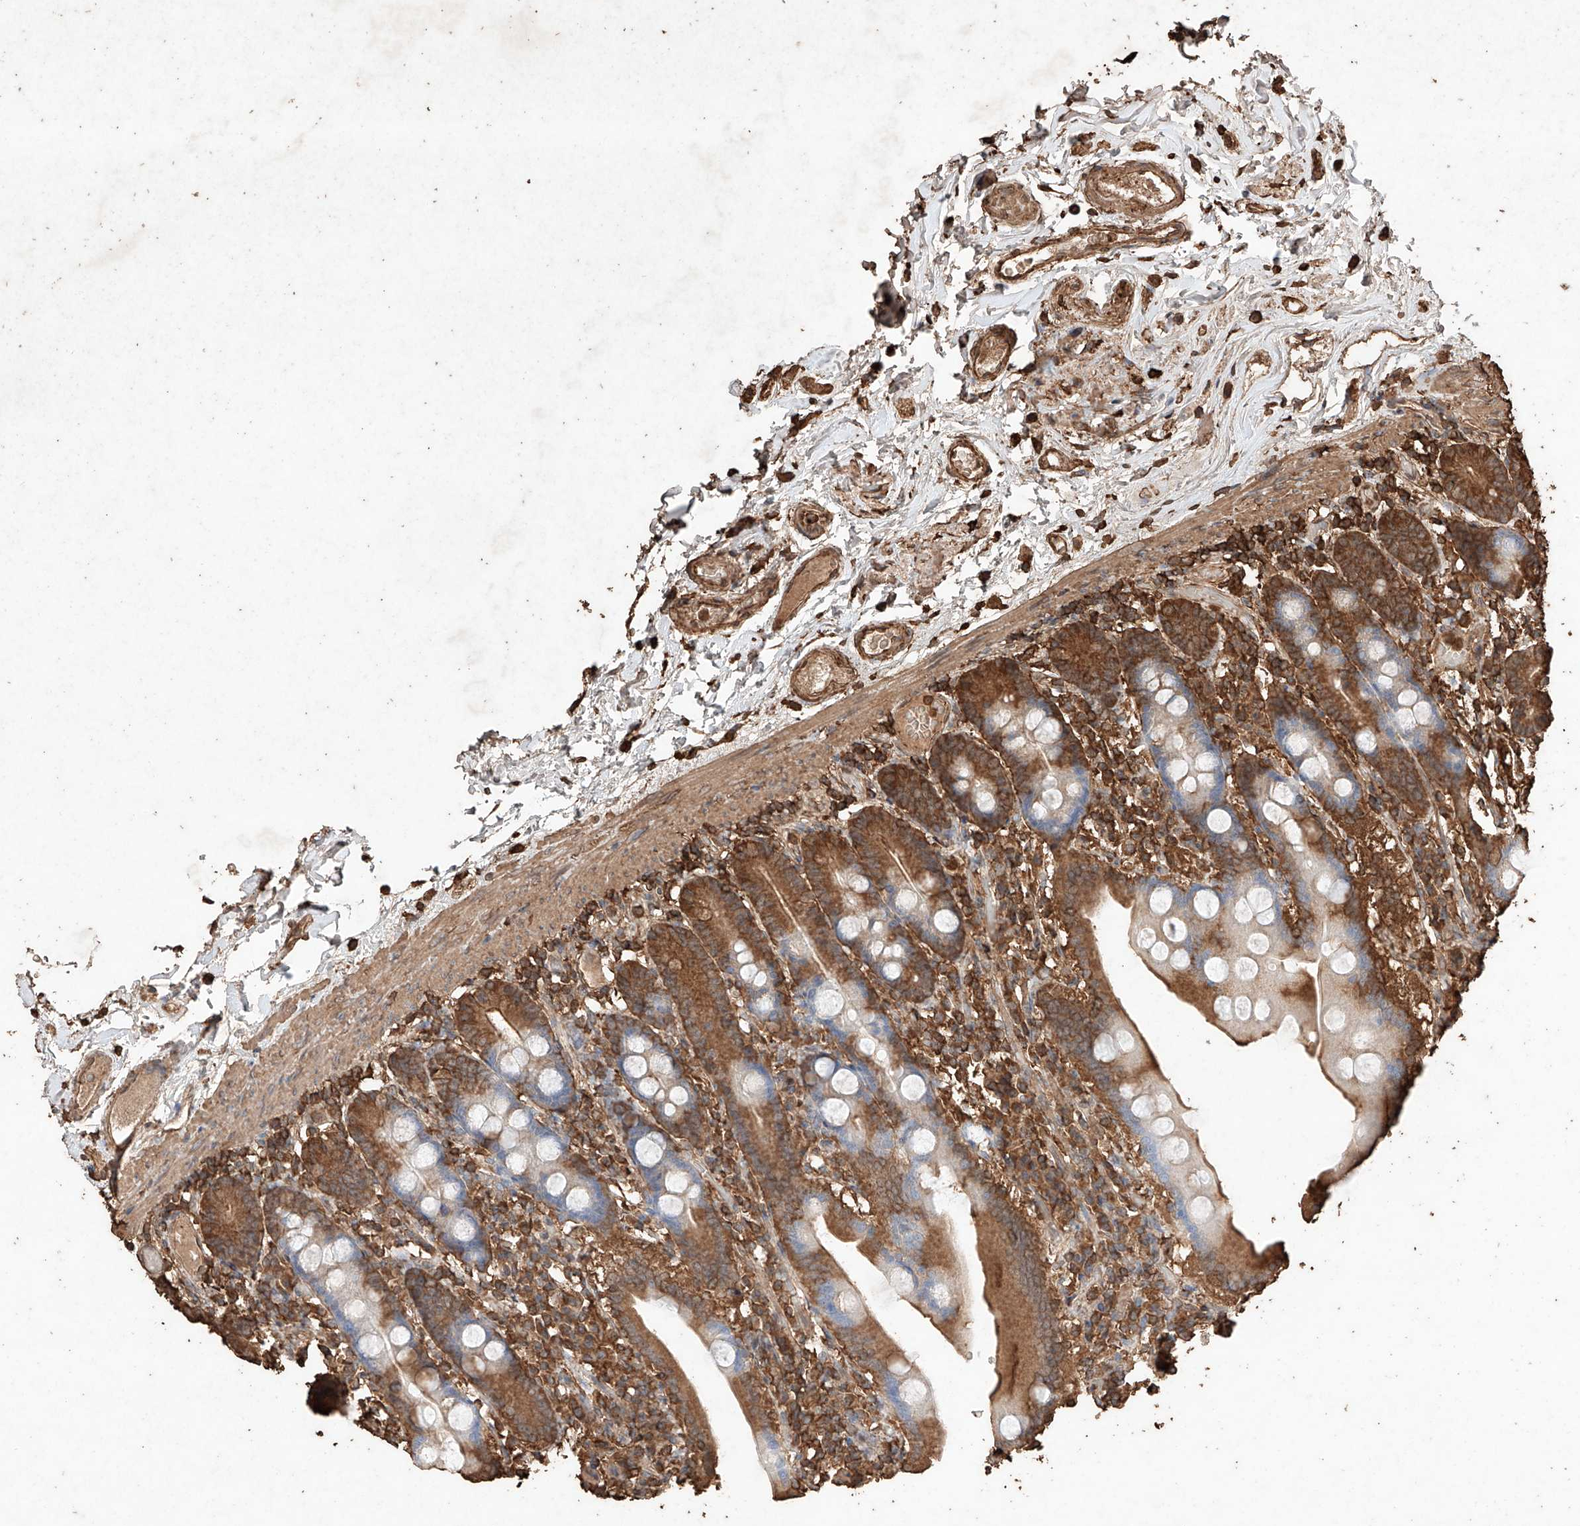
{"staining": {"intensity": "strong", "quantity": ">75%", "location": "cytoplasmic/membranous"}, "tissue": "duodenum", "cell_type": "Glandular cells", "image_type": "normal", "snomed": [{"axis": "morphology", "description": "Normal tissue, NOS"}, {"axis": "topography", "description": "Duodenum"}], "caption": "This is a photomicrograph of immunohistochemistry staining of unremarkable duodenum, which shows strong expression in the cytoplasmic/membranous of glandular cells.", "gene": "M6PR", "patient": {"sex": "male", "age": 55}}